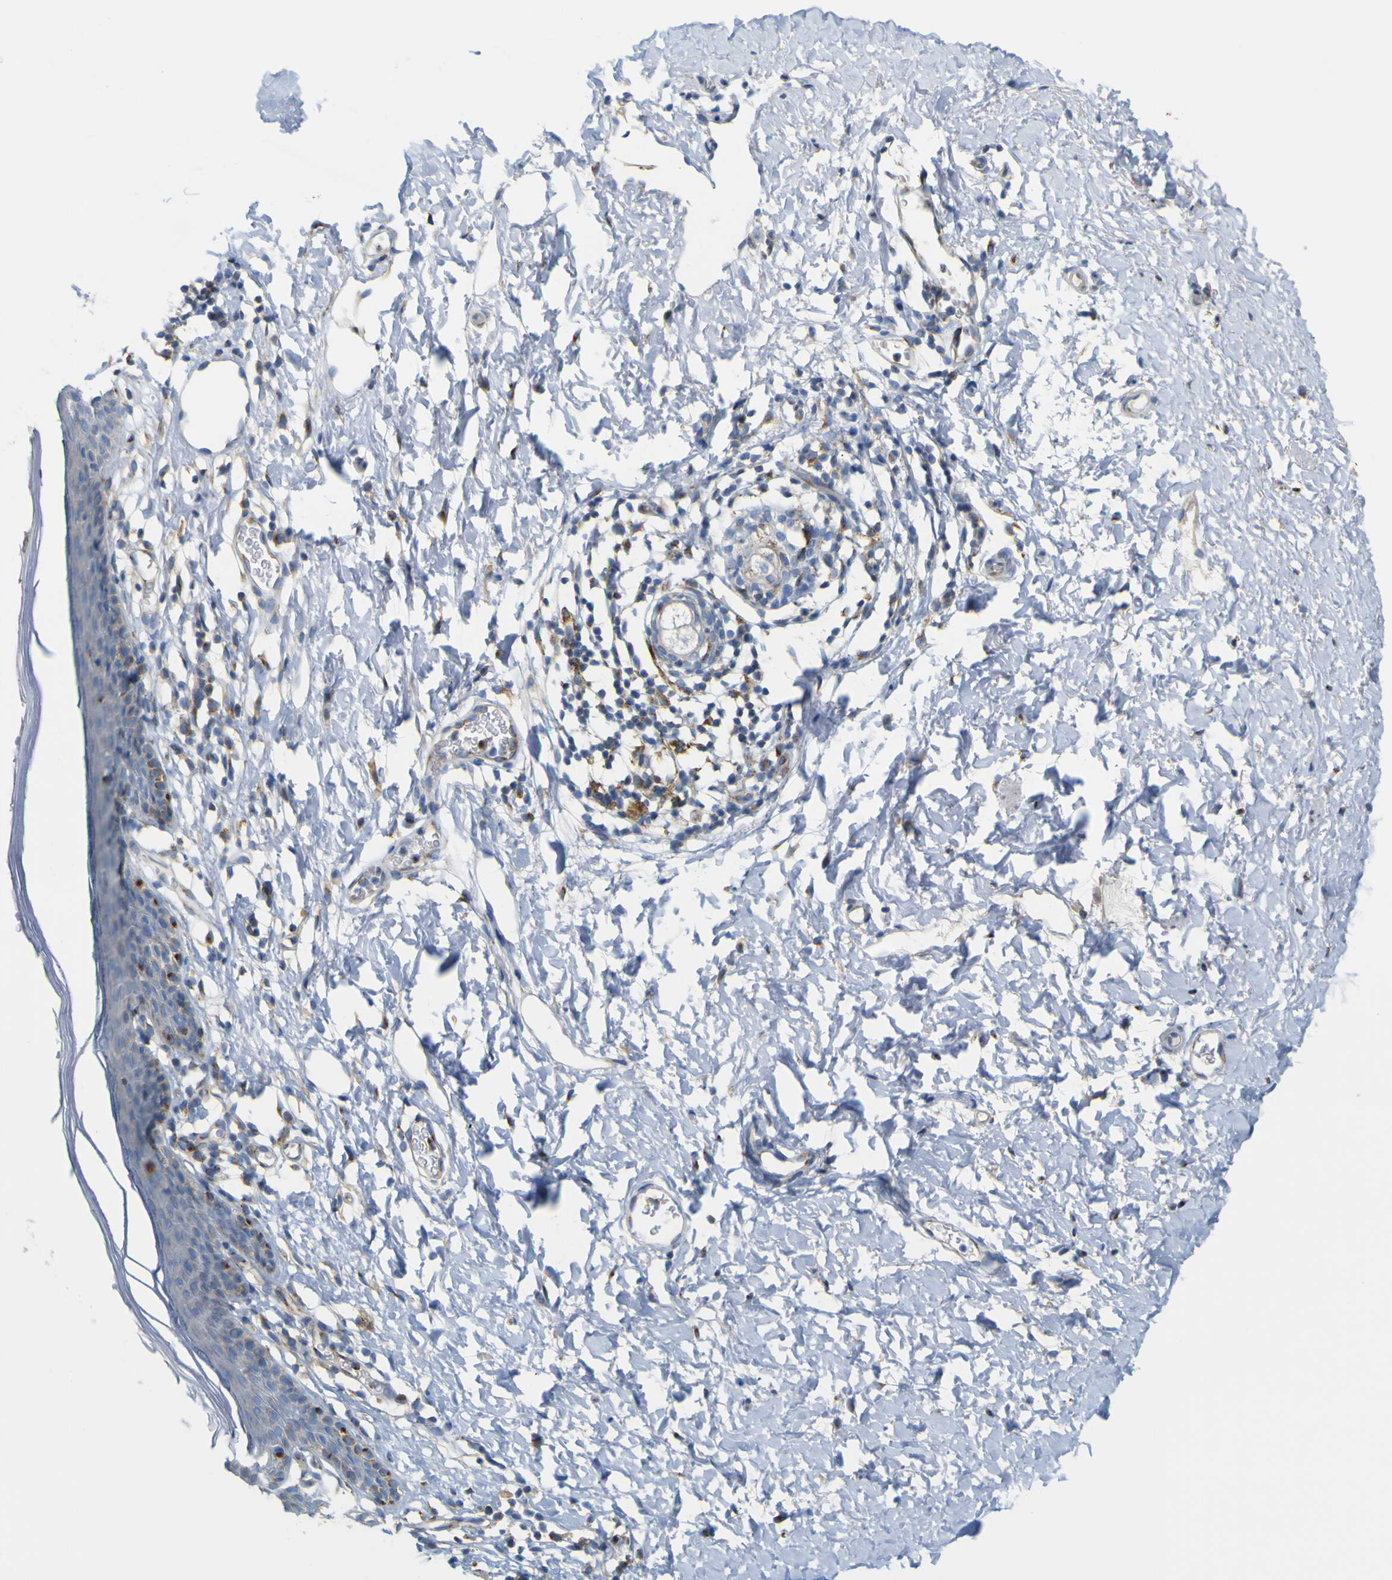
{"staining": {"intensity": "moderate", "quantity": "<25%", "location": "cytoplasmic/membranous"}, "tissue": "skin", "cell_type": "Epidermal cells", "image_type": "normal", "snomed": [{"axis": "morphology", "description": "Normal tissue, NOS"}, {"axis": "topography", "description": "Adipose tissue"}, {"axis": "topography", "description": "Vascular tissue"}, {"axis": "topography", "description": "Anal"}, {"axis": "topography", "description": "Peripheral nerve tissue"}], "caption": "Skin was stained to show a protein in brown. There is low levels of moderate cytoplasmic/membranous positivity in about <25% of epidermal cells.", "gene": "IGF2R", "patient": {"sex": "female", "age": 54}}